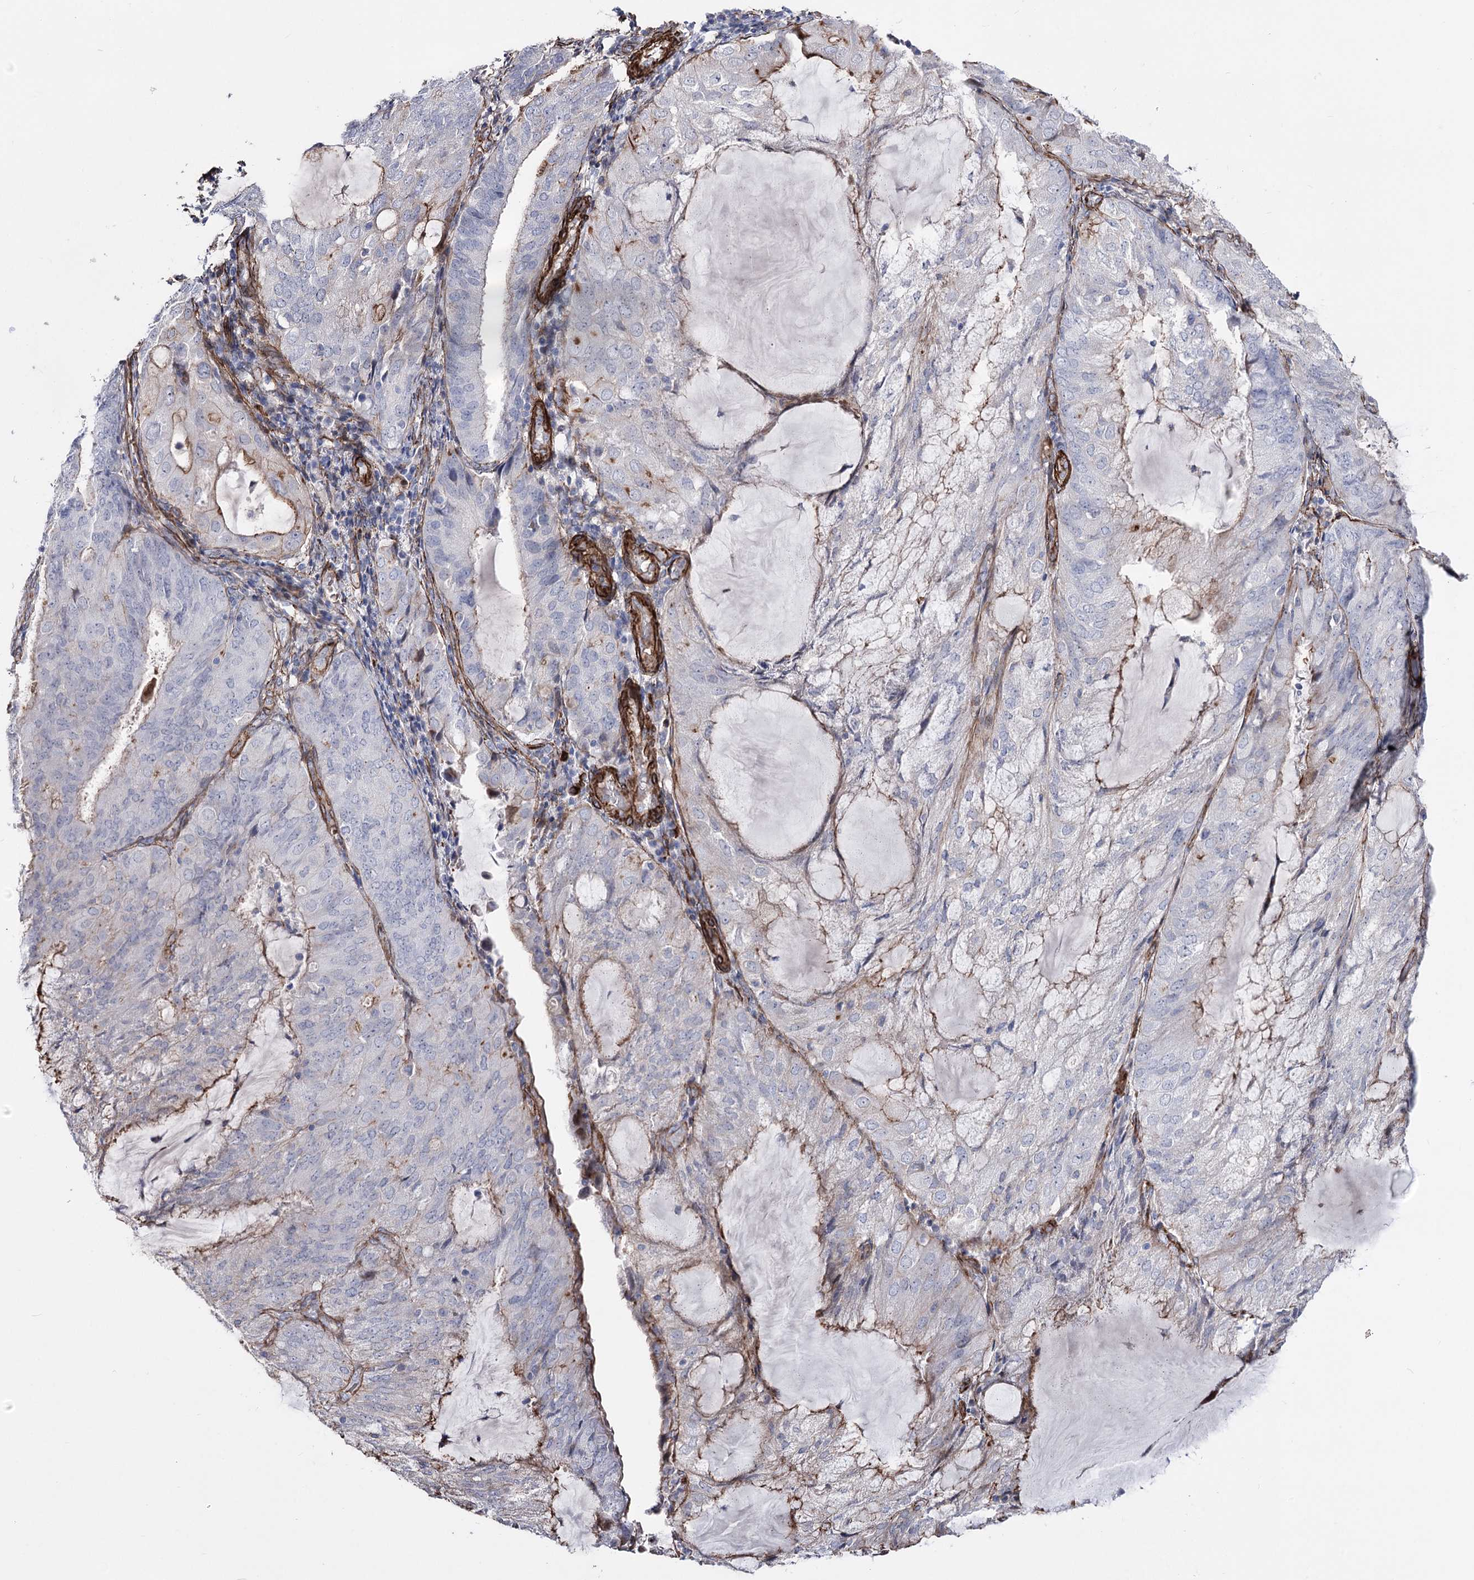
{"staining": {"intensity": "moderate", "quantity": "<25%", "location": "cytoplasmic/membranous"}, "tissue": "endometrial cancer", "cell_type": "Tumor cells", "image_type": "cancer", "snomed": [{"axis": "morphology", "description": "Adenocarcinoma, NOS"}, {"axis": "topography", "description": "Endometrium"}], "caption": "Immunohistochemical staining of human adenocarcinoma (endometrial) shows moderate cytoplasmic/membranous protein positivity in approximately <25% of tumor cells.", "gene": "ARHGAP20", "patient": {"sex": "female", "age": 81}}